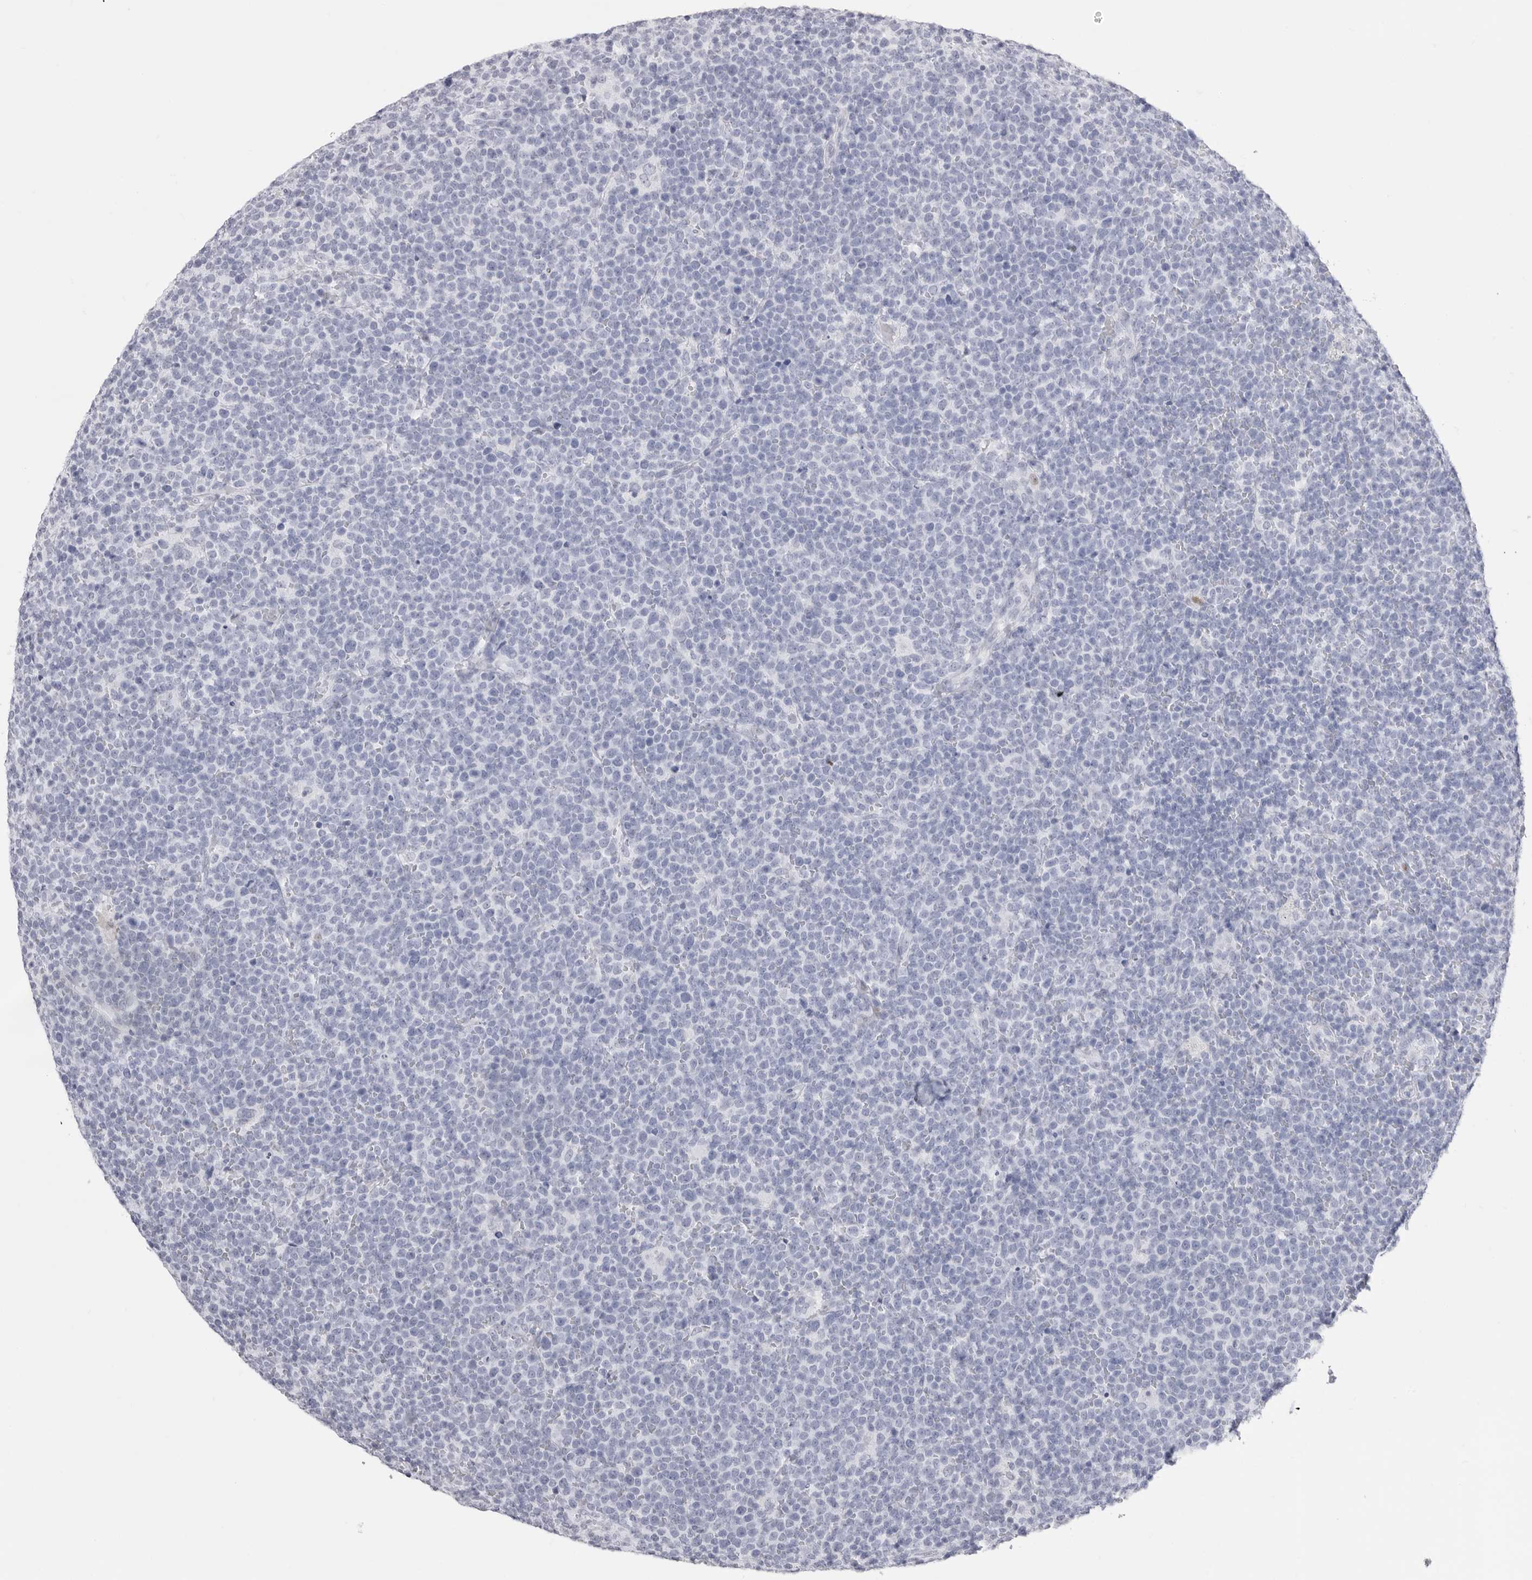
{"staining": {"intensity": "negative", "quantity": "none", "location": "none"}, "tissue": "lymphoma", "cell_type": "Tumor cells", "image_type": "cancer", "snomed": [{"axis": "morphology", "description": "Malignant lymphoma, non-Hodgkin's type, High grade"}, {"axis": "topography", "description": "Lymph node"}], "caption": "The photomicrograph displays no staining of tumor cells in lymphoma.", "gene": "TSSK1B", "patient": {"sex": "male", "age": 61}}